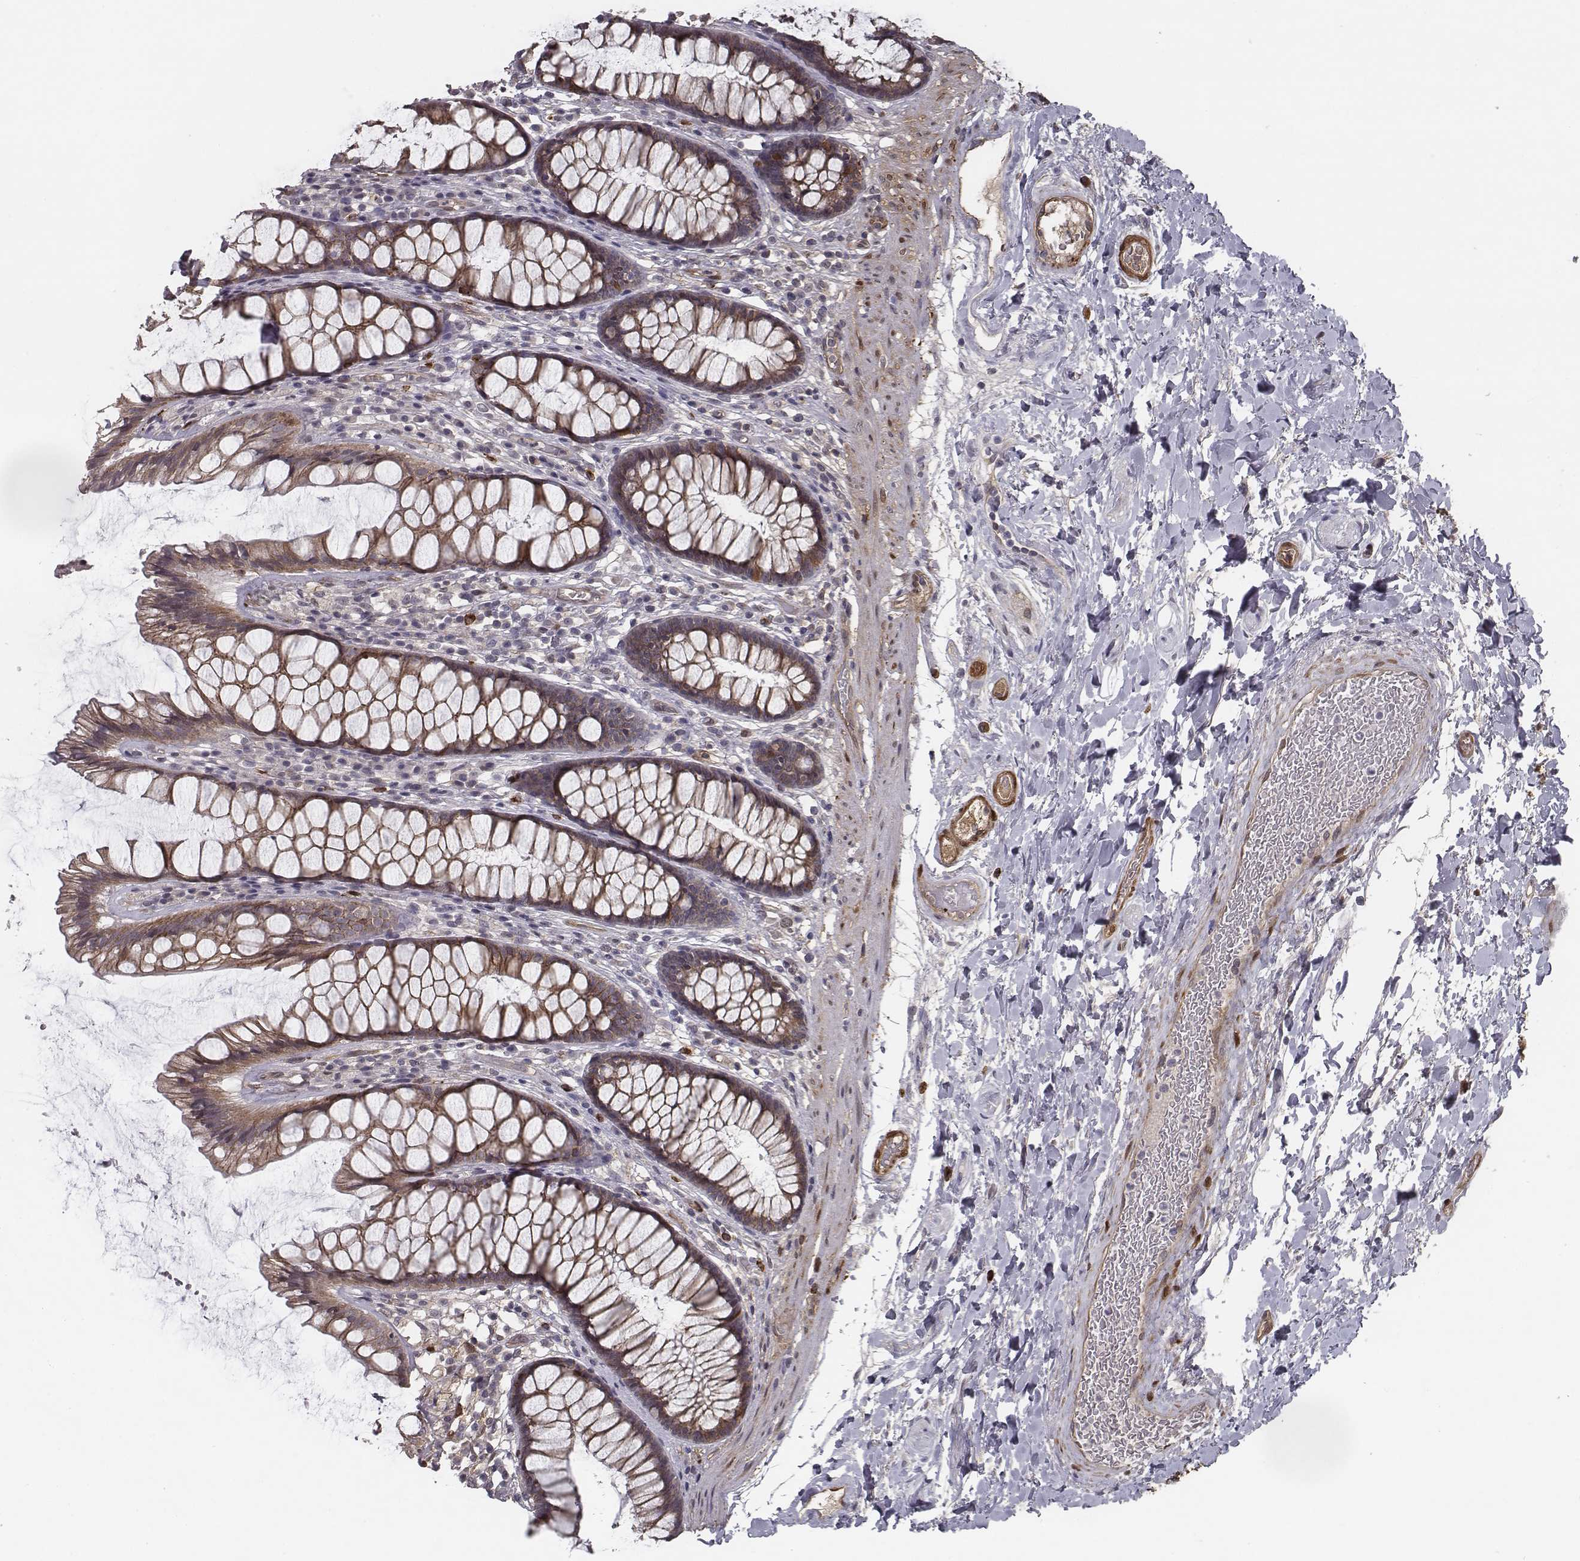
{"staining": {"intensity": "weak", "quantity": ">75%", "location": "cytoplasmic/membranous"}, "tissue": "rectum", "cell_type": "Glandular cells", "image_type": "normal", "snomed": [{"axis": "morphology", "description": "Normal tissue, NOS"}, {"axis": "topography", "description": "Rectum"}], "caption": "Rectum stained with DAB IHC shows low levels of weak cytoplasmic/membranous expression in about >75% of glandular cells. The protein is shown in brown color, while the nuclei are stained blue.", "gene": "ISYNA1", "patient": {"sex": "male", "age": 72}}